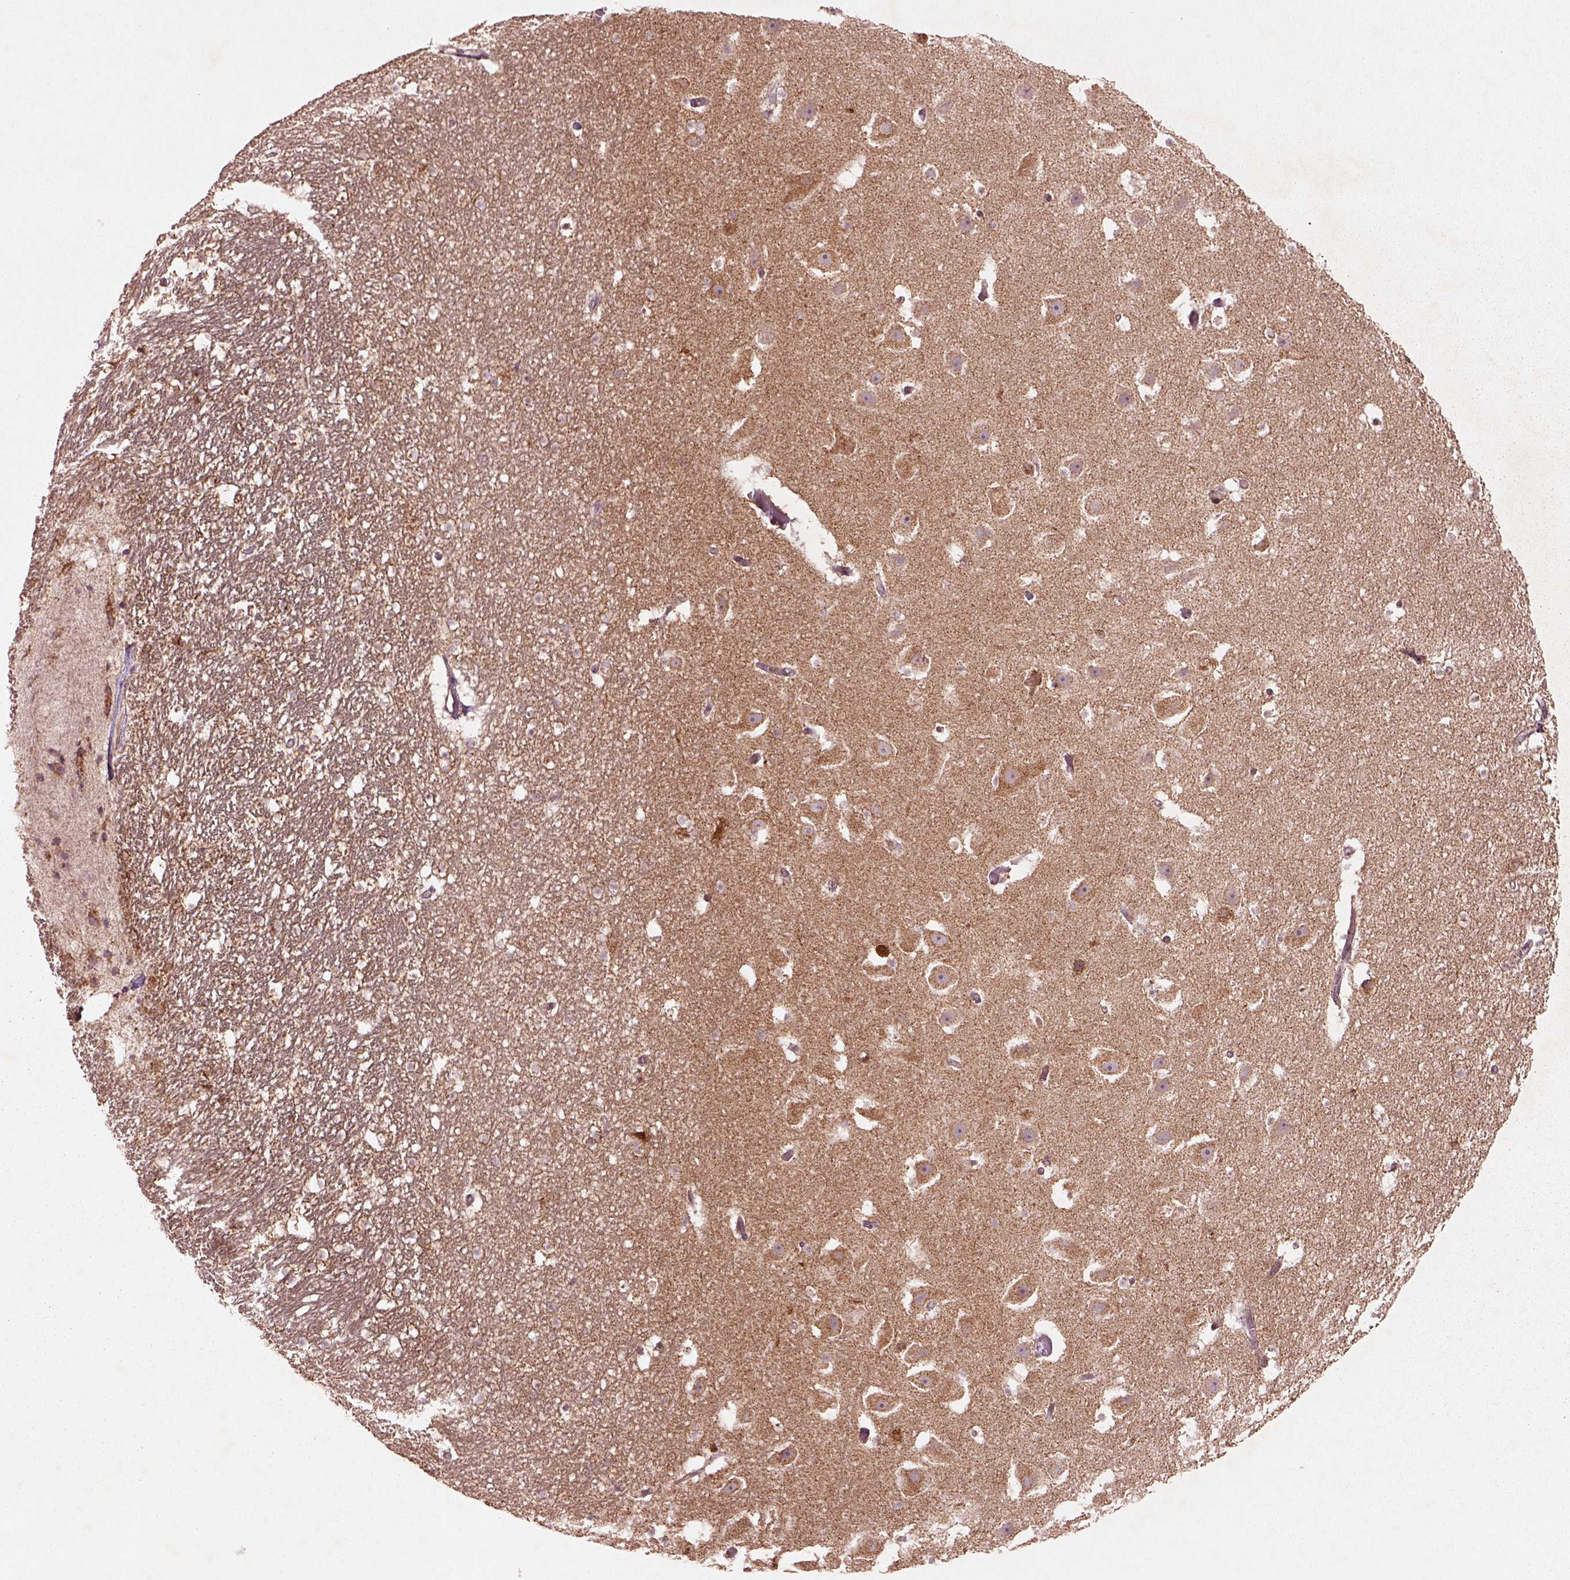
{"staining": {"intensity": "weak", "quantity": "25%-75%", "location": "cytoplasmic/membranous"}, "tissue": "hippocampus", "cell_type": "Glial cells", "image_type": "normal", "snomed": [{"axis": "morphology", "description": "Normal tissue, NOS"}, {"axis": "topography", "description": "Hippocampus"}], "caption": "Unremarkable hippocampus exhibits weak cytoplasmic/membranous expression in about 25%-75% of glial cells (DAB (3,3'-diaminobenzidine) IHC, brown staining for protein, blue staining for nuclei)..", "gene": "SLC25A31", "patient": {"sex": "male", "age": 26}}